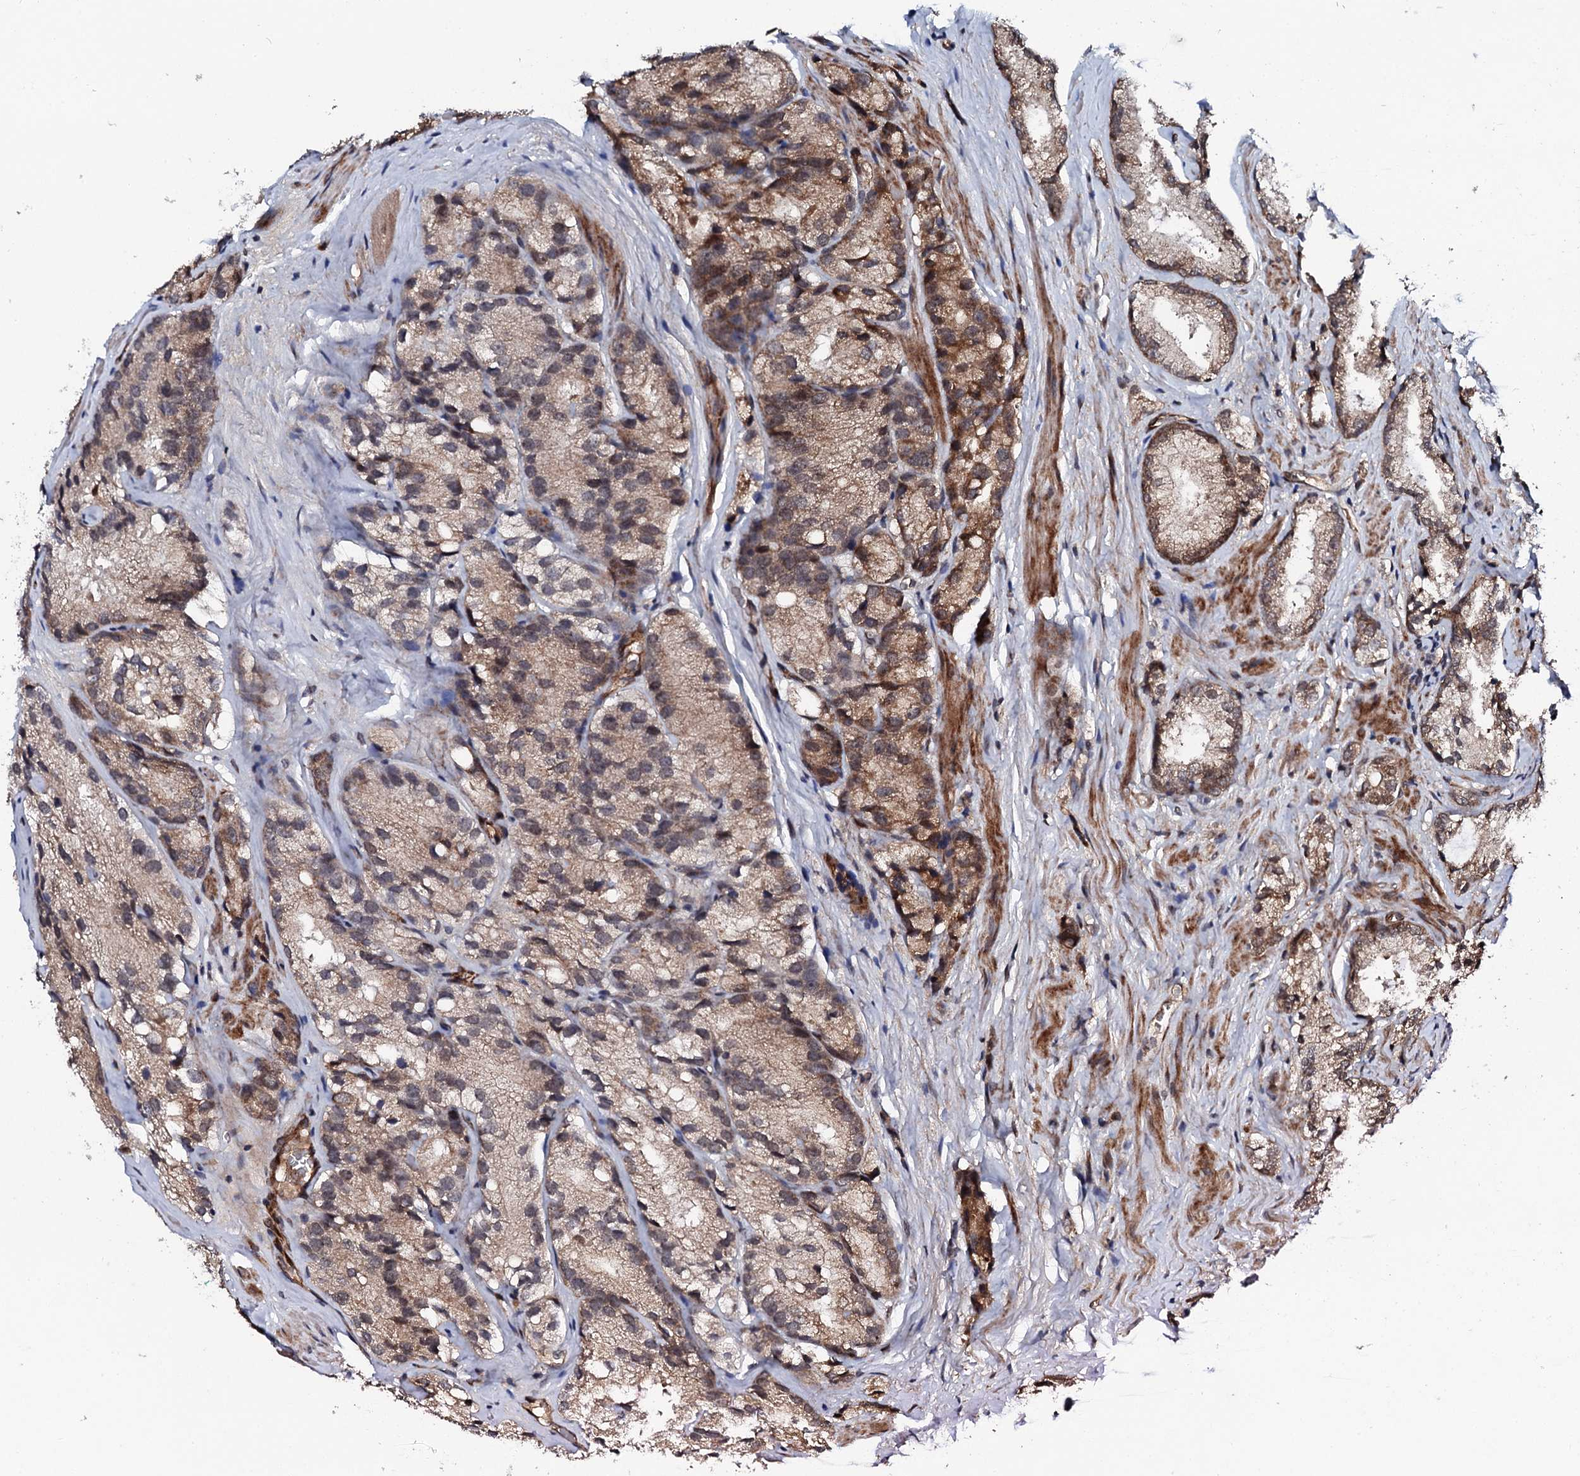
{"staining": {"intensity": "moderate", "quantity": "25%-75%", "location": "cytoplasmic/membranous"}, "tissue": "prostate cancer", "cell_type": "Tumor cells", "image_type": "cancer", "snomed": [{"axis": "morphology", "description": "Adenocarcinoma, High grade"}, {"axis": "topography", "description": "Prostate"}], "caption": "This histopathology image demonstrates prostate cancer stained with IHC to label a protein in brown. The cytoplasmic/membranous of tumor cells show moderate positivity for the protein. Nuclei are counter-stained blue.", "gene": "FAM111A", "patient": {"sex": "male", "age": 66}}